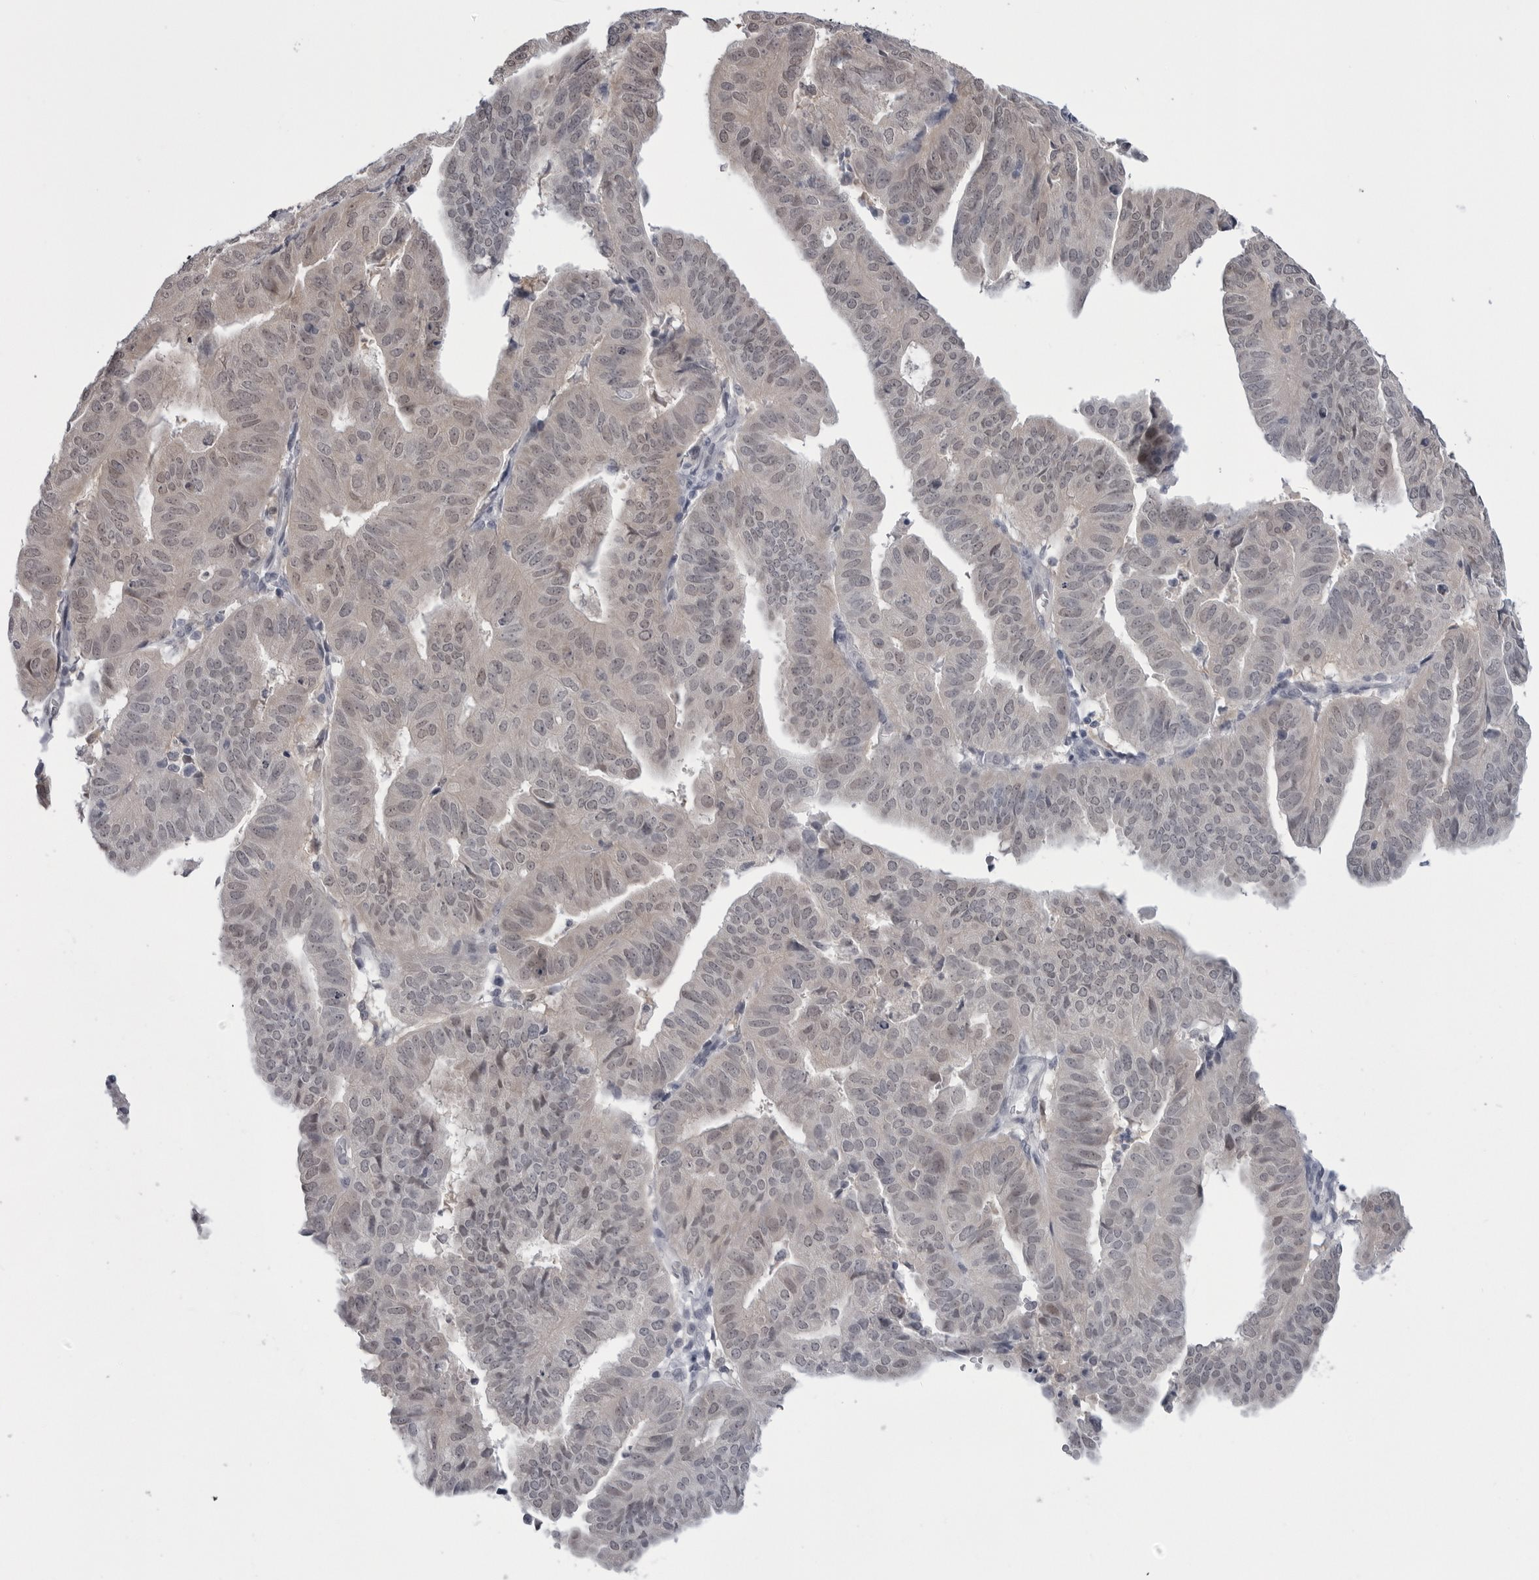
{"staining": {"intensity": "weak", "quantity": "<25%", "location": "nuclear"}, "tissue": "endometrial cancer", "cell_type": "Tumor cells", "image_type": "cancer", "snomed": [{"axis": "morphology", "description": "Adenocarcinoma, NOS"}, {"axis": "topography", "description": "Uterus"}], "caption": "Tumor cells are negative for protein expression in human endometrial cancer (adenocarcinoma).", "gene": "PNPO", "patient": {"sex": "female", "age": 77}}